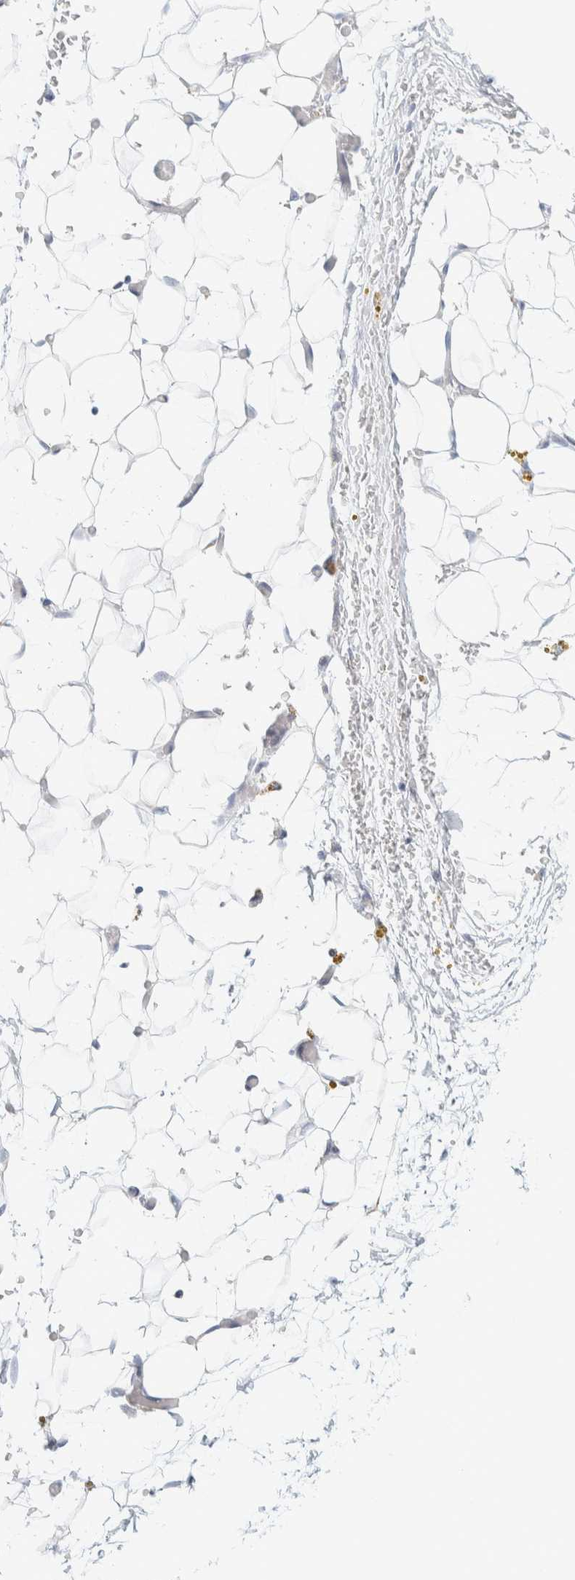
{"staining": {"intensity": "negative", "quantity": "none", "location": "none"}, "tissue": "adipose tissue", "cell_type": "Adipocytes", "image_type": "normal", "snomed": [{"axis": "morphology", "description": "Normal tissue, NOS"}, {"axis": "topography", "description": "Kidney"}, {"axis": "topography", "description": "Peripheral nerve tissue"}], "caption": "High power microscopy image of an immunohistochemistry (IHC) micrograph of benign adipose tissue, revealing no significant staining in adipocytes.", "gene": "SPNS3", "patient": {"sex": "male", "age": 7}}